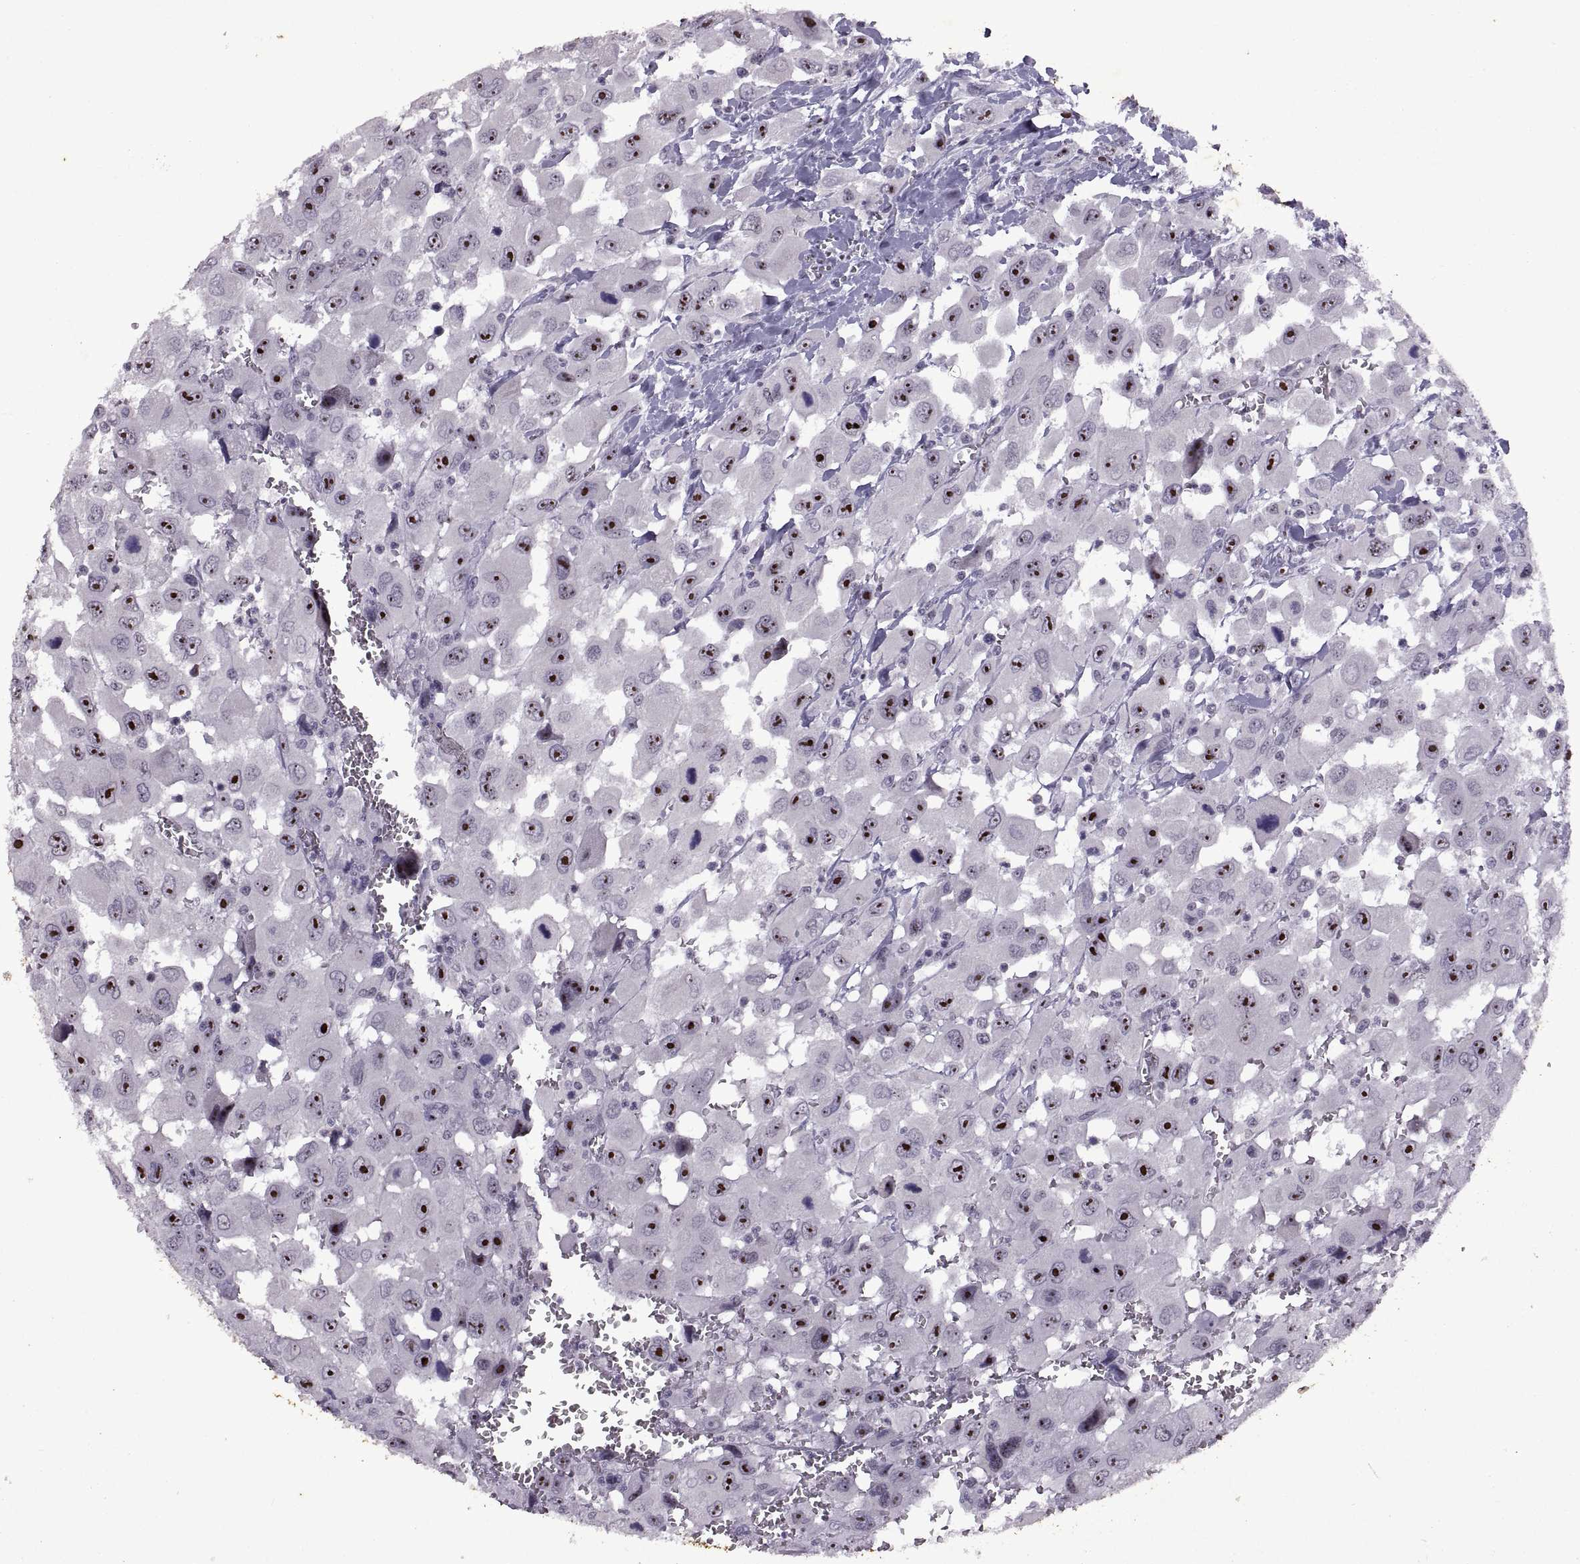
{"staining": {"intensity": "strong", "quantity": ">75%", "location": "nuclear"}, "tissue": "head and neck cancer", "cell_type": "Tumor cells", "image_type": "cancer", "snomed": [{"axis": "morphology", "description": "Squamous cell carcinoma, NOS"}, {"axis": "morphology", "description": "Squamous cell carcinoma, metastatic, NOS"}, {"axis": "topography", "description": "Oral tissue"}, {"axis": "topography", "description": "Head-Neck"}], "caption": "Immunohistochemistry micrograph of human metastatic squamous cell carcinoma (head and neck) stained for a protein (brown), which displays high levels of strong nuclear positivity in approximately >75% of tumor cells.", "gene": "SINHCAF", "patient": {"sex": "female", "age": 85}}